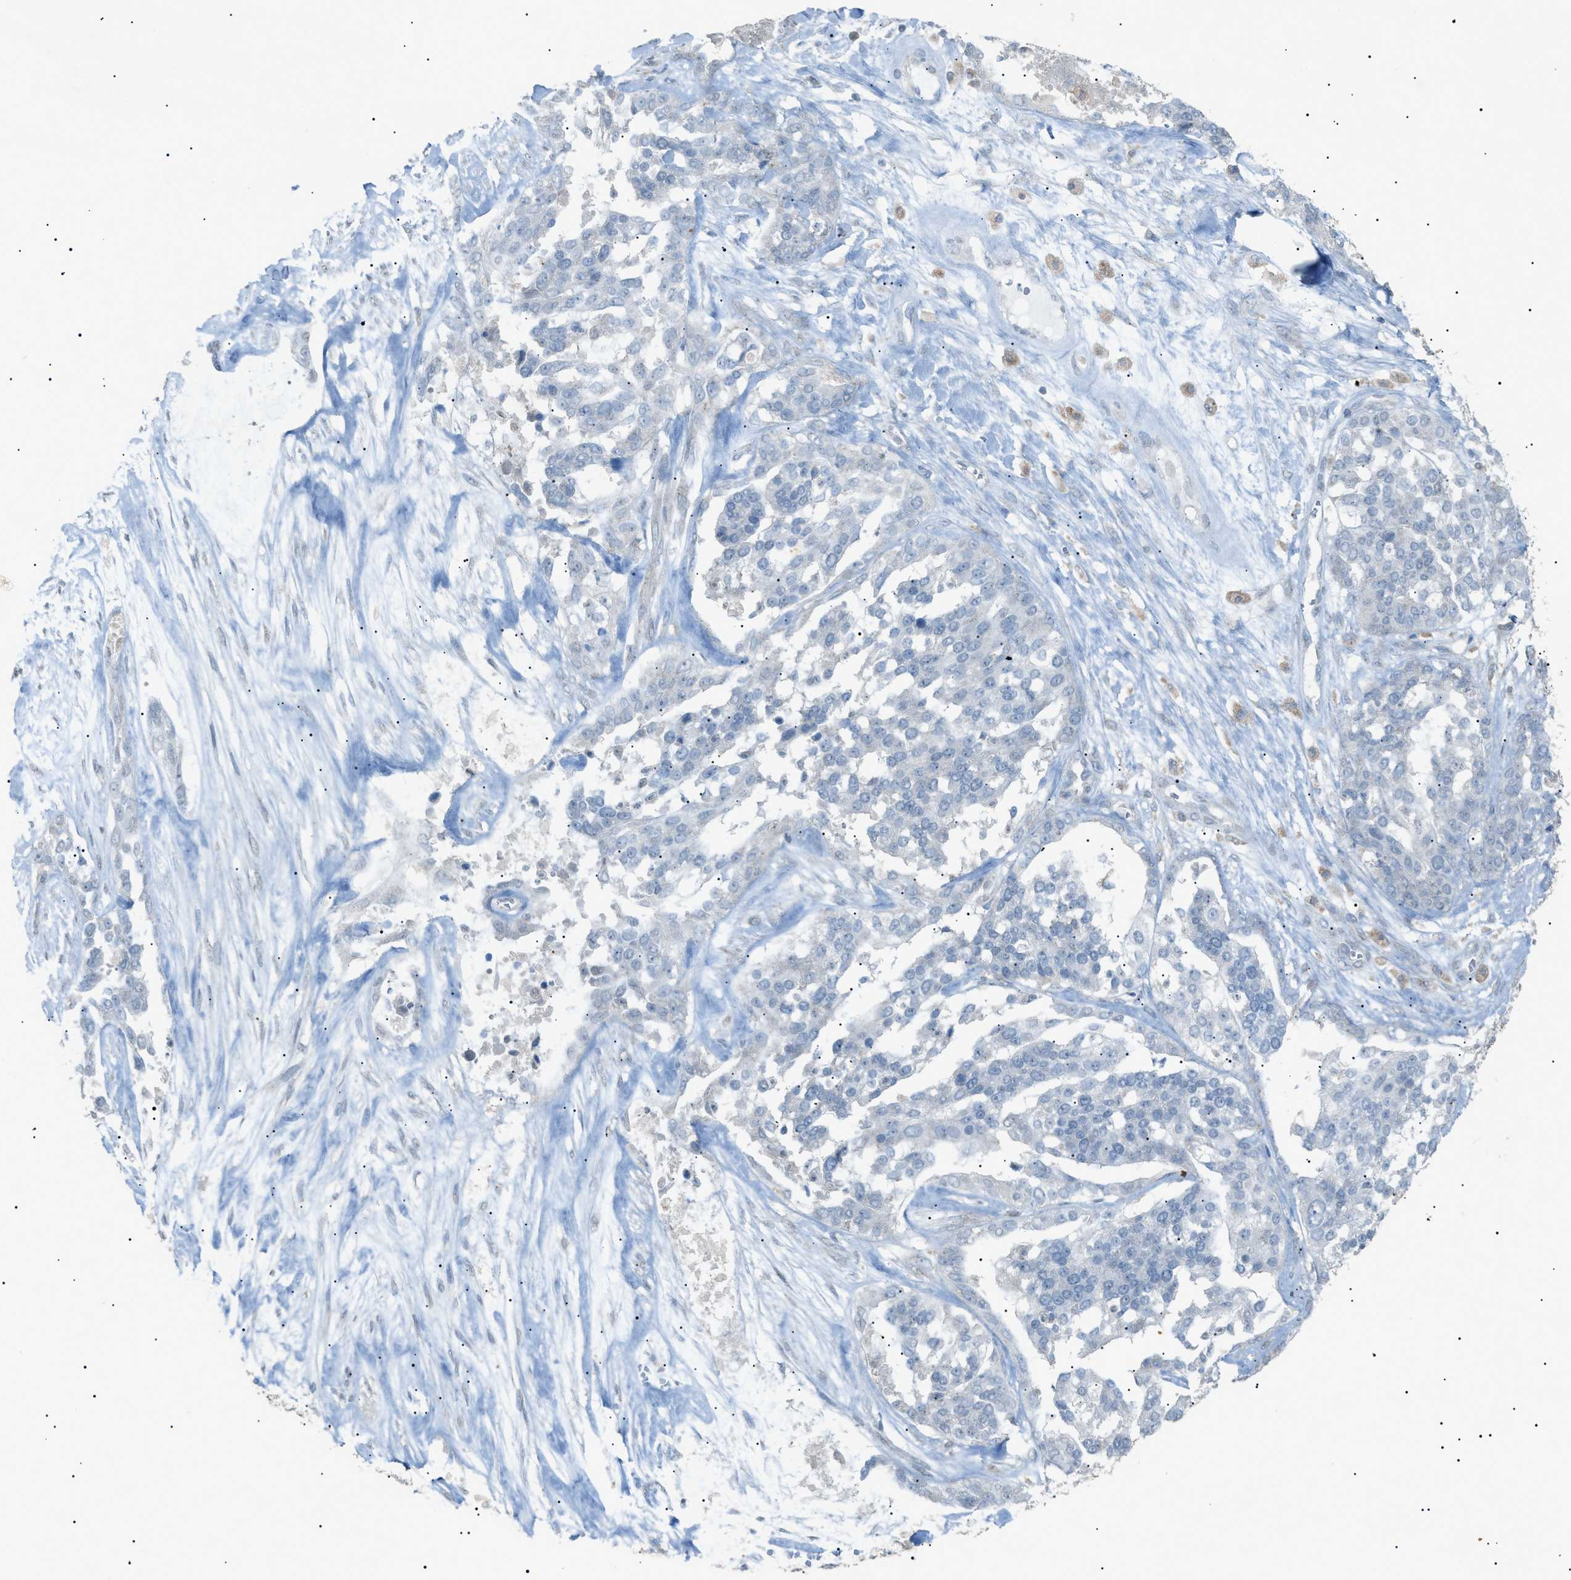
{"staining": {"intensity": "negative", "quantity": "none", "location": "none"}, "tissue": "ovarian cancer", "cell_type": "Tumor cells", "image_type": "cancer", "snomed": [{"axis": "morphology", "description": "Cystadenocarcinoma, serous, NOS"}, {"axis": "topography", "description": "Ovary"}], "caption": "Tumor cells show no significant protein staining in ovarian cancer. The staining is performed using DAB (3,3'-diaminobenzidine) brown chromogen with nuclei counter-stained in using hematoxylin.", "gene": "BTK", "patient": {"sex": "female", "age": 44}}